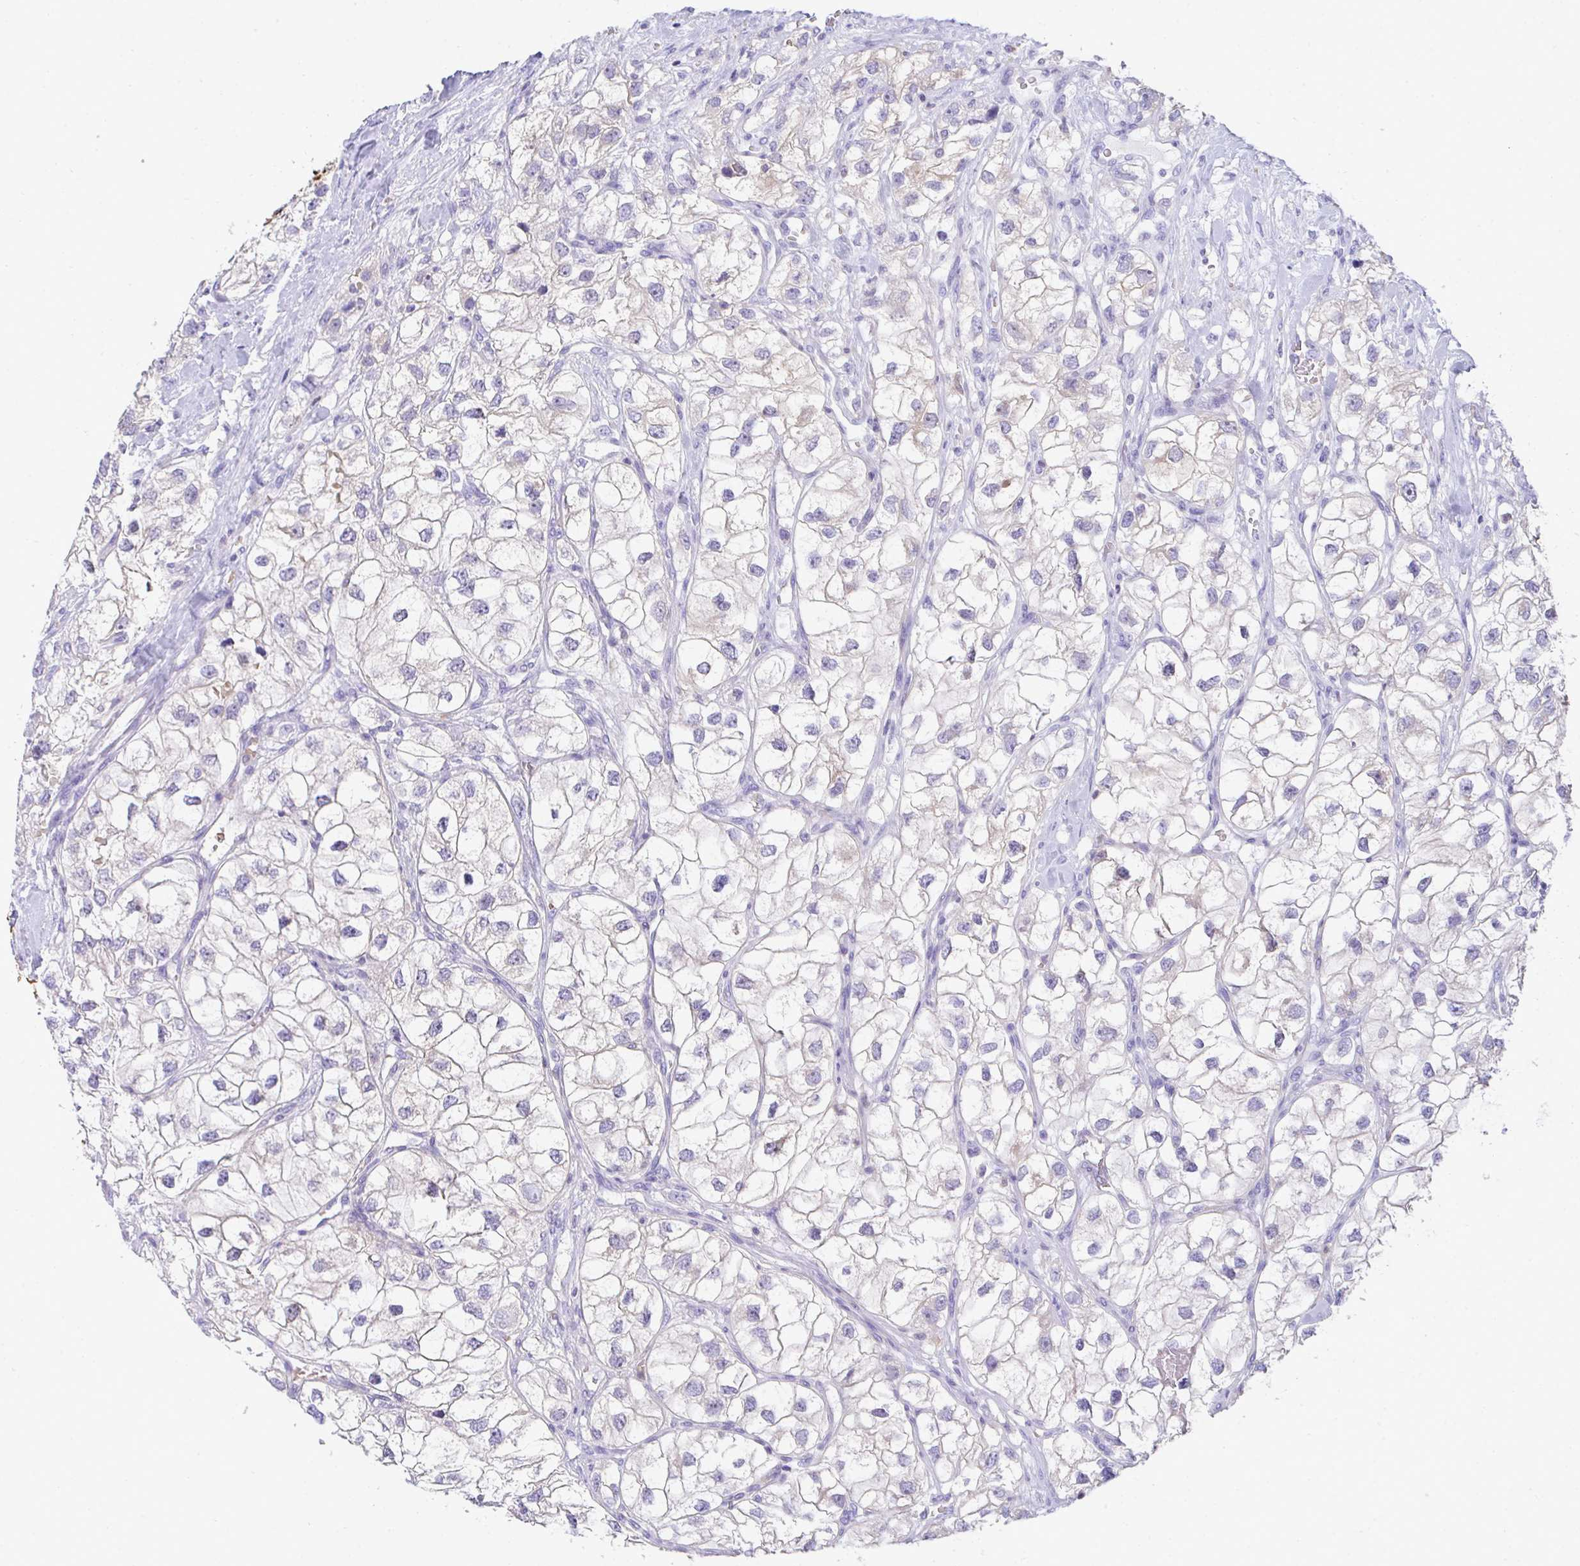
{"staining": {"intensity": "negative", "quantity": "none", "location": "none"}, "tissue": "renal cancer", "cell_type": "Tumor cells", "image_type": "cancer", "snomed": [{"axis": "morphology", "description": "Adenocarcinoma, NOS"}, {"axis": "topography", "description": "Kidney"}], "caption": "Micrograph shows no significant protein staining in tumor cells of renal cancer (adenocarcinoma).", "gene": "TNFAIP8", "patient": {"sex": "male", "age": 59}}